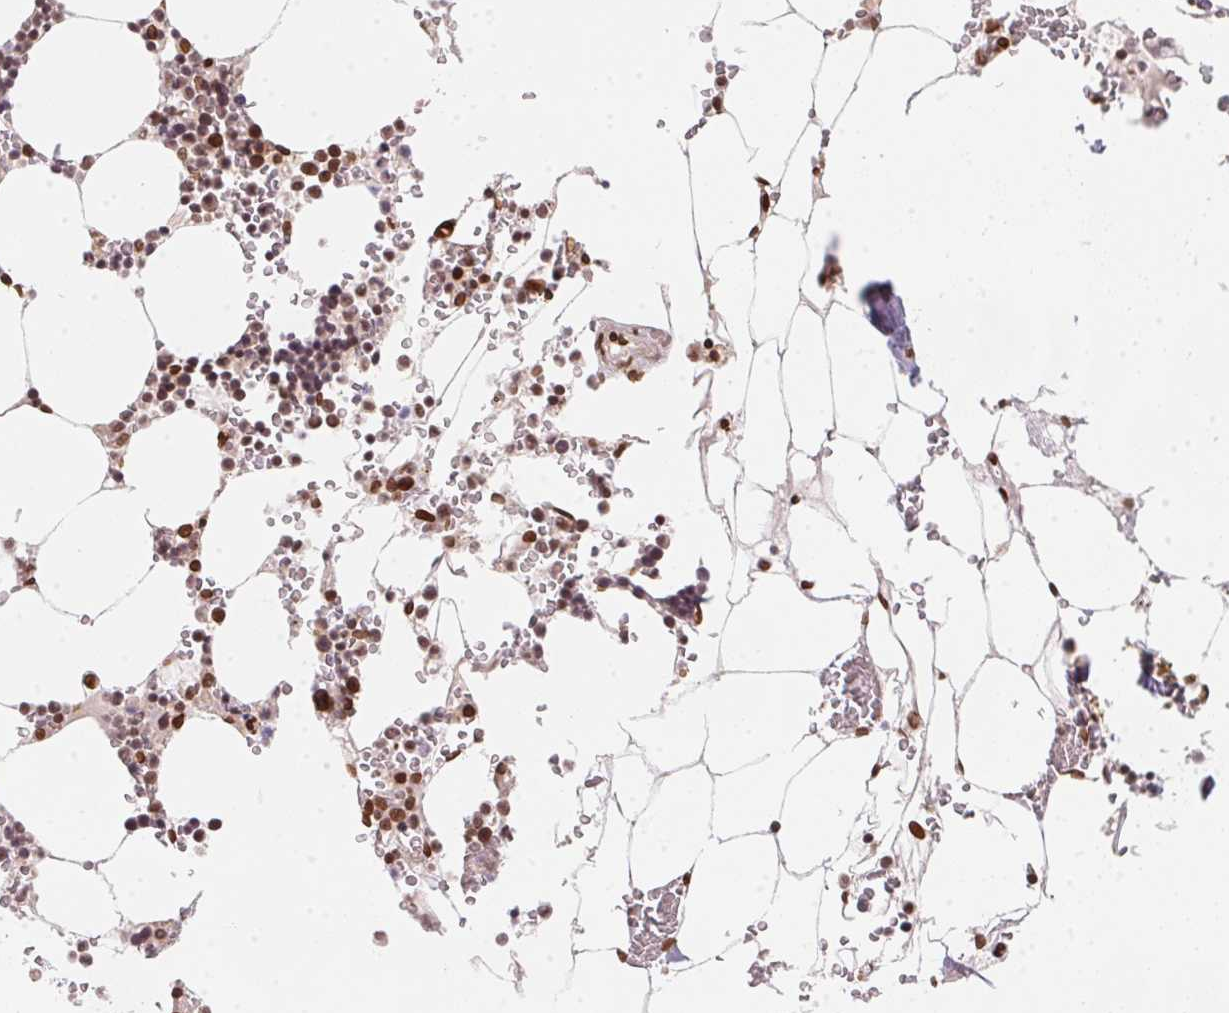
{"staining": {"intensity": "strong", "quantity": "<25%", "location": "nuclear"}, "tissue": "bone marrow", "cell_type": "Hematopoietic cells", "image_type": "normal", "snomed": [{"axis": "morphology", "description": "Normal tissue, NOS"}, {"axis": "topography", "description": "Bone marrow"}], "caption": "Strong nuclear staining for a protein is appreciated in approximately <25% of hematopoietic cells of unremarkable bone marrow using IHC.", "gene": "SAP30BP", "patient": {"sex": "male", "age": 64}}